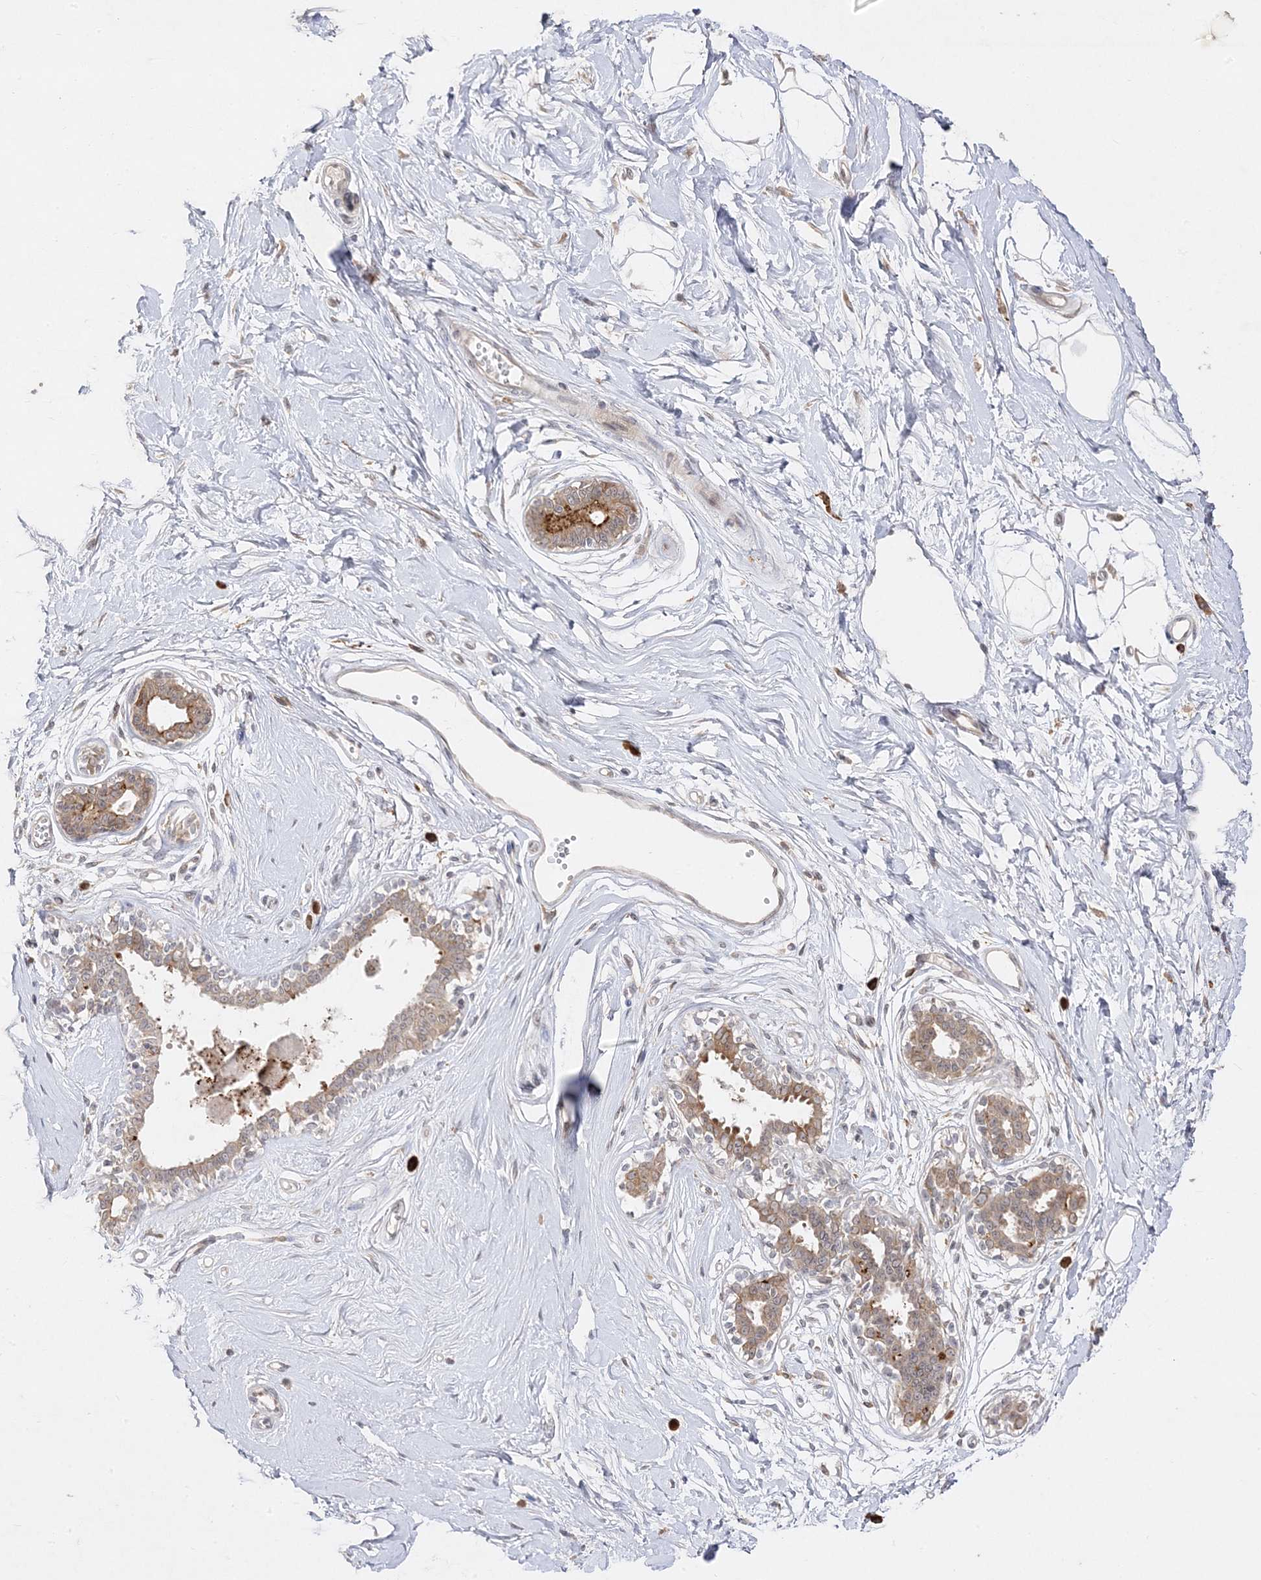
{"staining": {"intensity": "negative", "quantity": "none", "location": "none"}, "tissue": "breast", "cell_type": "Adipocytes", "image_type": "normal", "snomed": [{"axis": "morphology", "description": "Normal tissue, NOS"}, {"axis": "topography", "description": "Breast"}], "caption": "DAB (3,3'-diaminobenzidine) immunohistochemical staining of benign human breast exhibits no significant expression in adipocytes.", "gene": "C2CD2", "patient": {"sex": "female", "age": 45}}